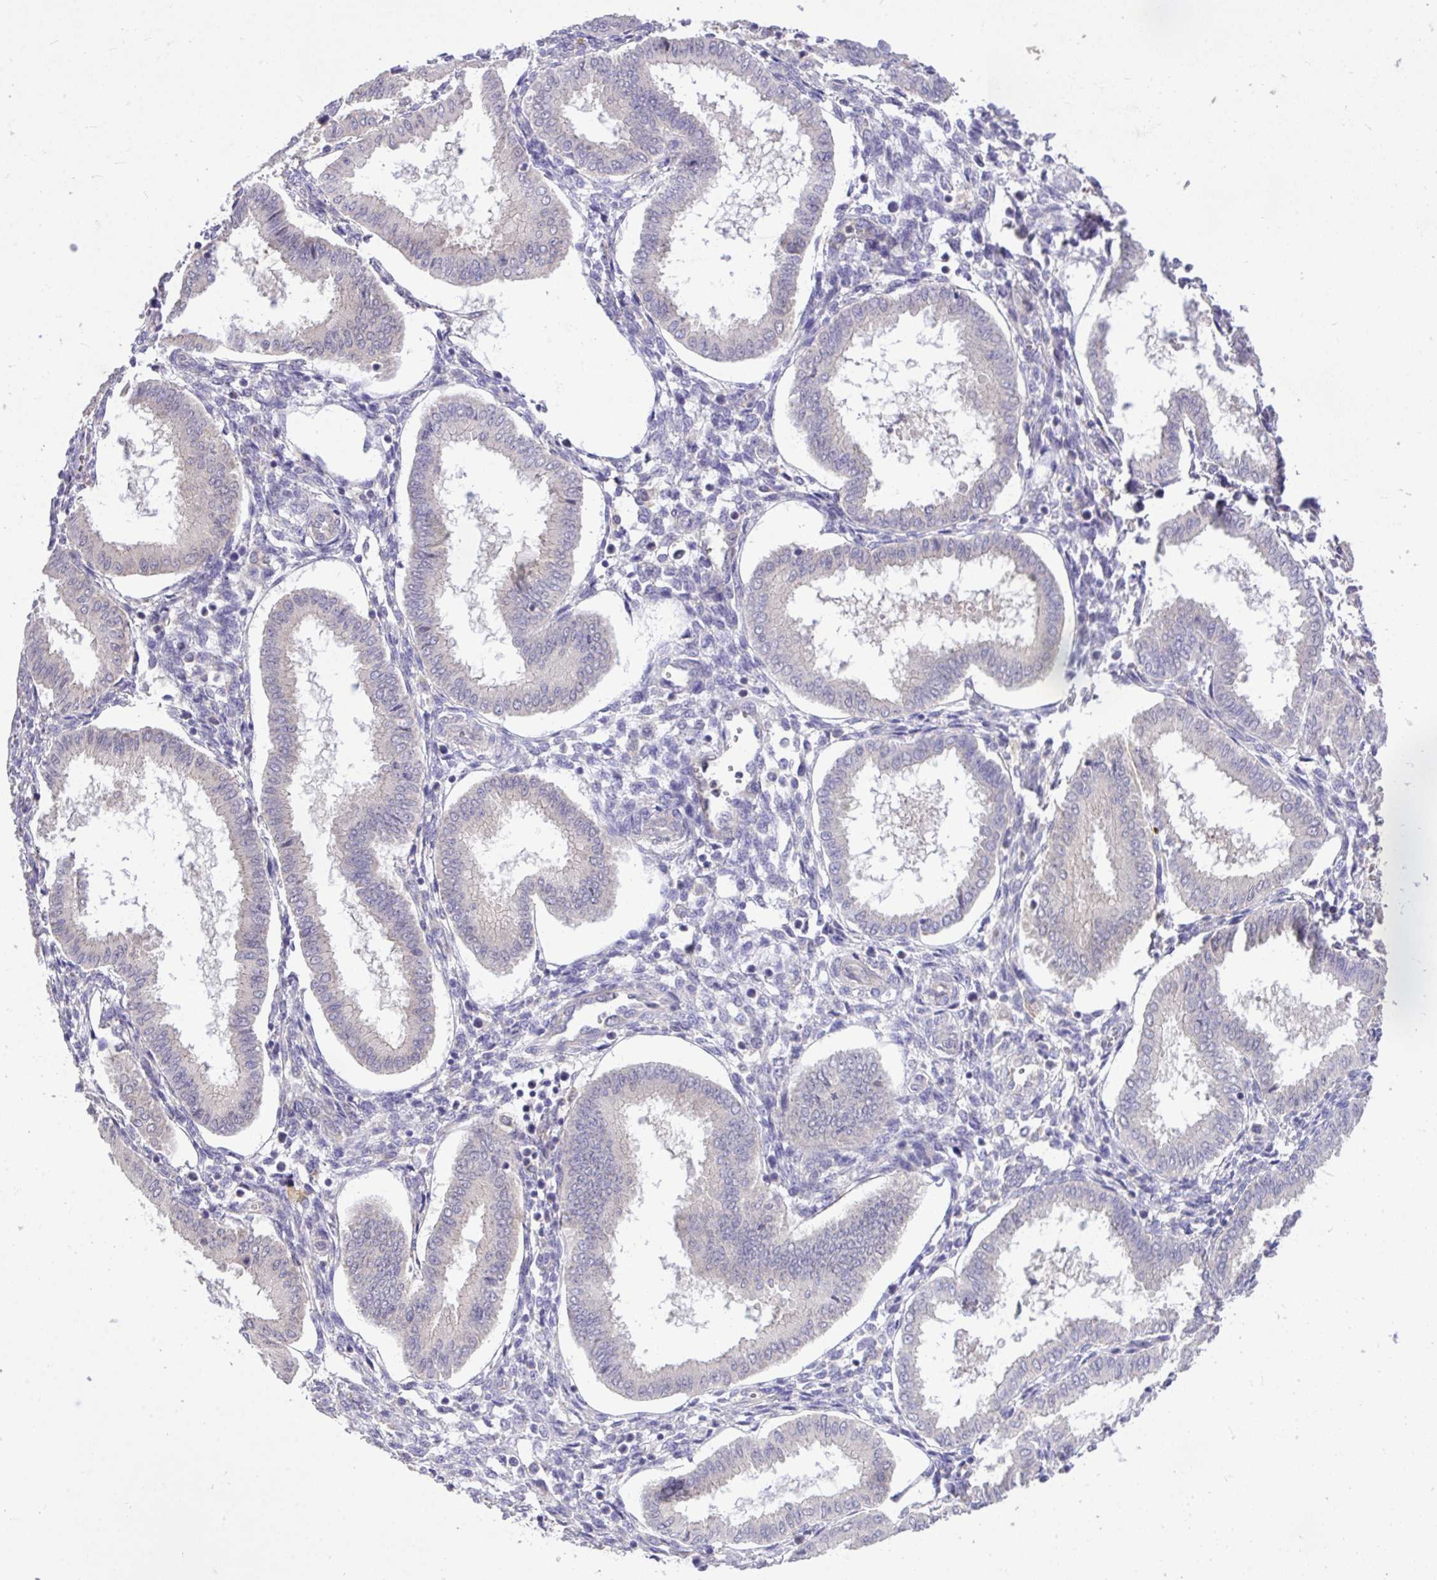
{"staining": {"intensity": "negative", "quantity": "none", "location": "none"}, "tissue": "endometrium", "cell_type": "Cells in endometrial stroma", "image_type": "normal", "snomed": [{"axis": "morphology", "description": "Normal tissue, NOS"}, {"axis": "topography", "description": "Endometrium"}], "caption": "This photomicrograph is of unremarkable endometrium stained with immunohistochemistry to label a protein in brown with the nuclei are counter-stained blue. There is no expression in cells in endometrial stroma. (DAB immunohistochemistry, high magnification).", "gene": "MPC2", "patient": {"sex": "female", "age": 24}}